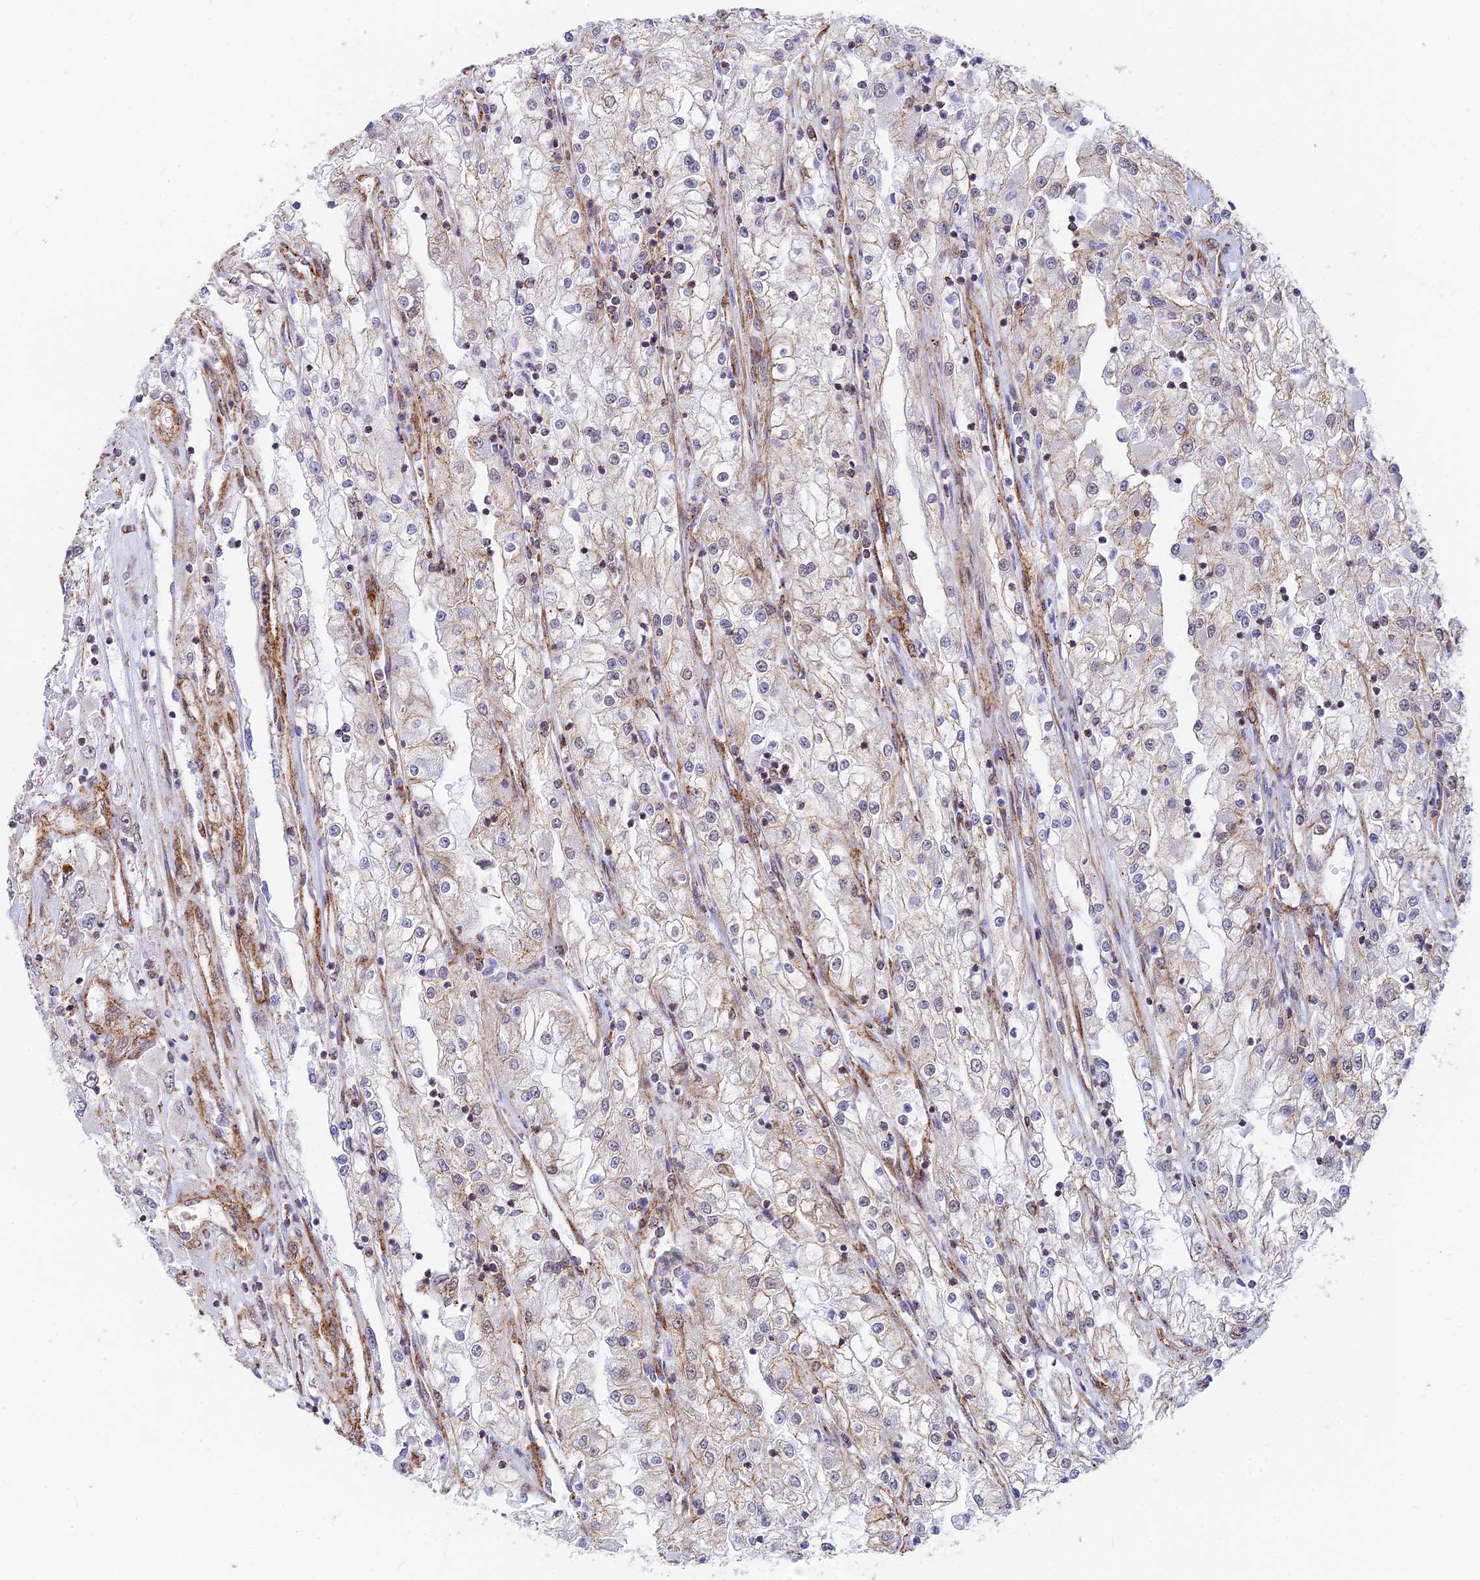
{"staining": {"intensity": "weak", "quantity": "<25%", "location": "nuclear"}, "tissue": "renal cancer", "cell_type": "Tumor cells", "image_type": "cancer", "snomed": [{"axis": "morphology", "description": "Adenocarcinoma, NOS"}, {"axis": "topography", "description": "Kidney"}], "caption": "Immunohistochemical staining of human renal cancer (adenocarcinoma) exhibits no significant expression in tumor cells.", "gene": "VSTM2L", "patient": {"sex": "female", "age": 52}}